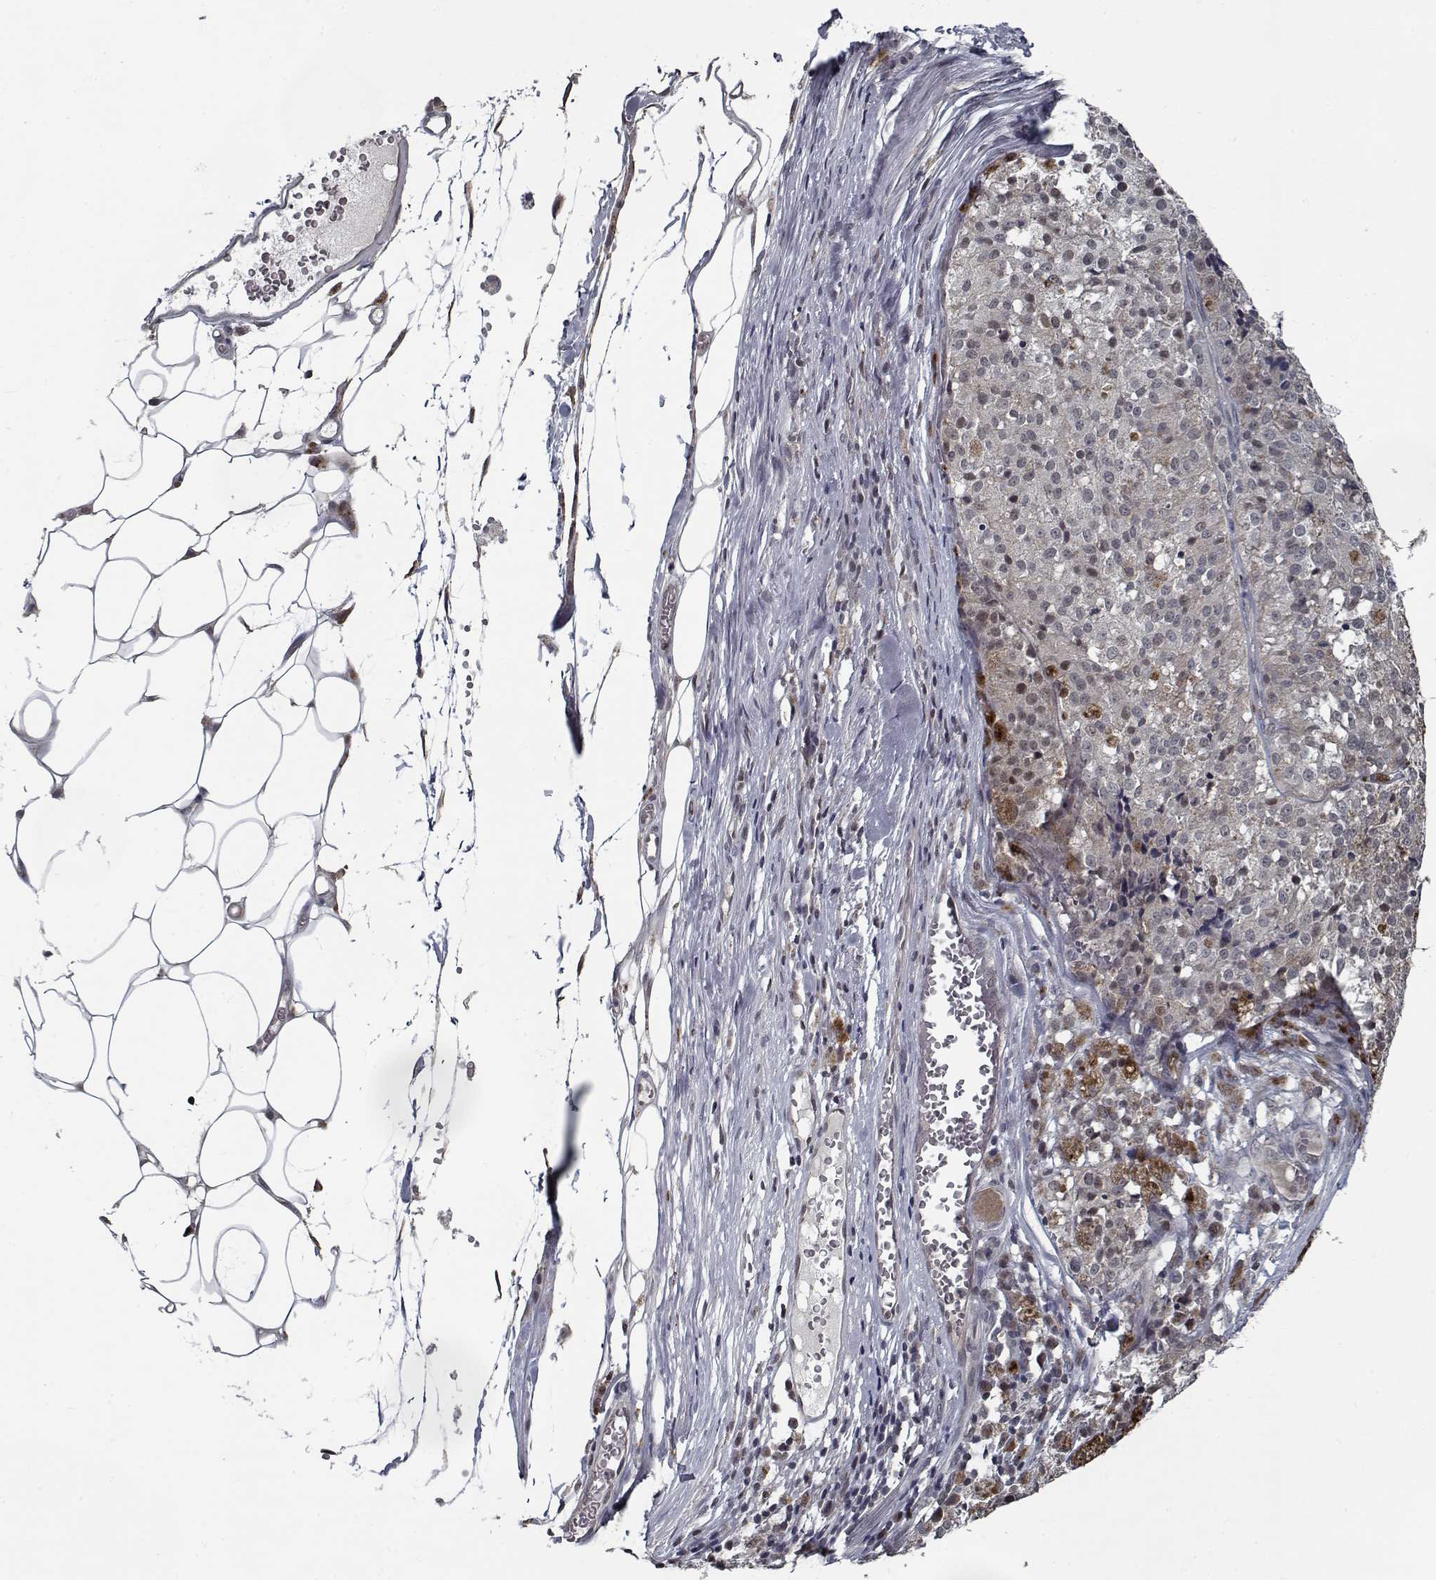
{"staining": {"intensity": "negative", "quantity": "none", "location": "none"}, "tissue": "melanoma", "cell_type": "Tumor cells", "image_type": "cancer", "snomed": [{"axis": "morphology", "description": "Malignant melanoma, Metastatic site"}, {"axis": "topography", "description": "Lymph node"}], "caption": "Immunohistochemistry micrograph of neoplastic tissue: human malignant melanoma (metastatic site) stained with DAB (3,3'-diaminobenzidine) shows no significant protein staining in tumor cells.", "gene": "NLK", "patient": {"sex": "female", "age": 64}}